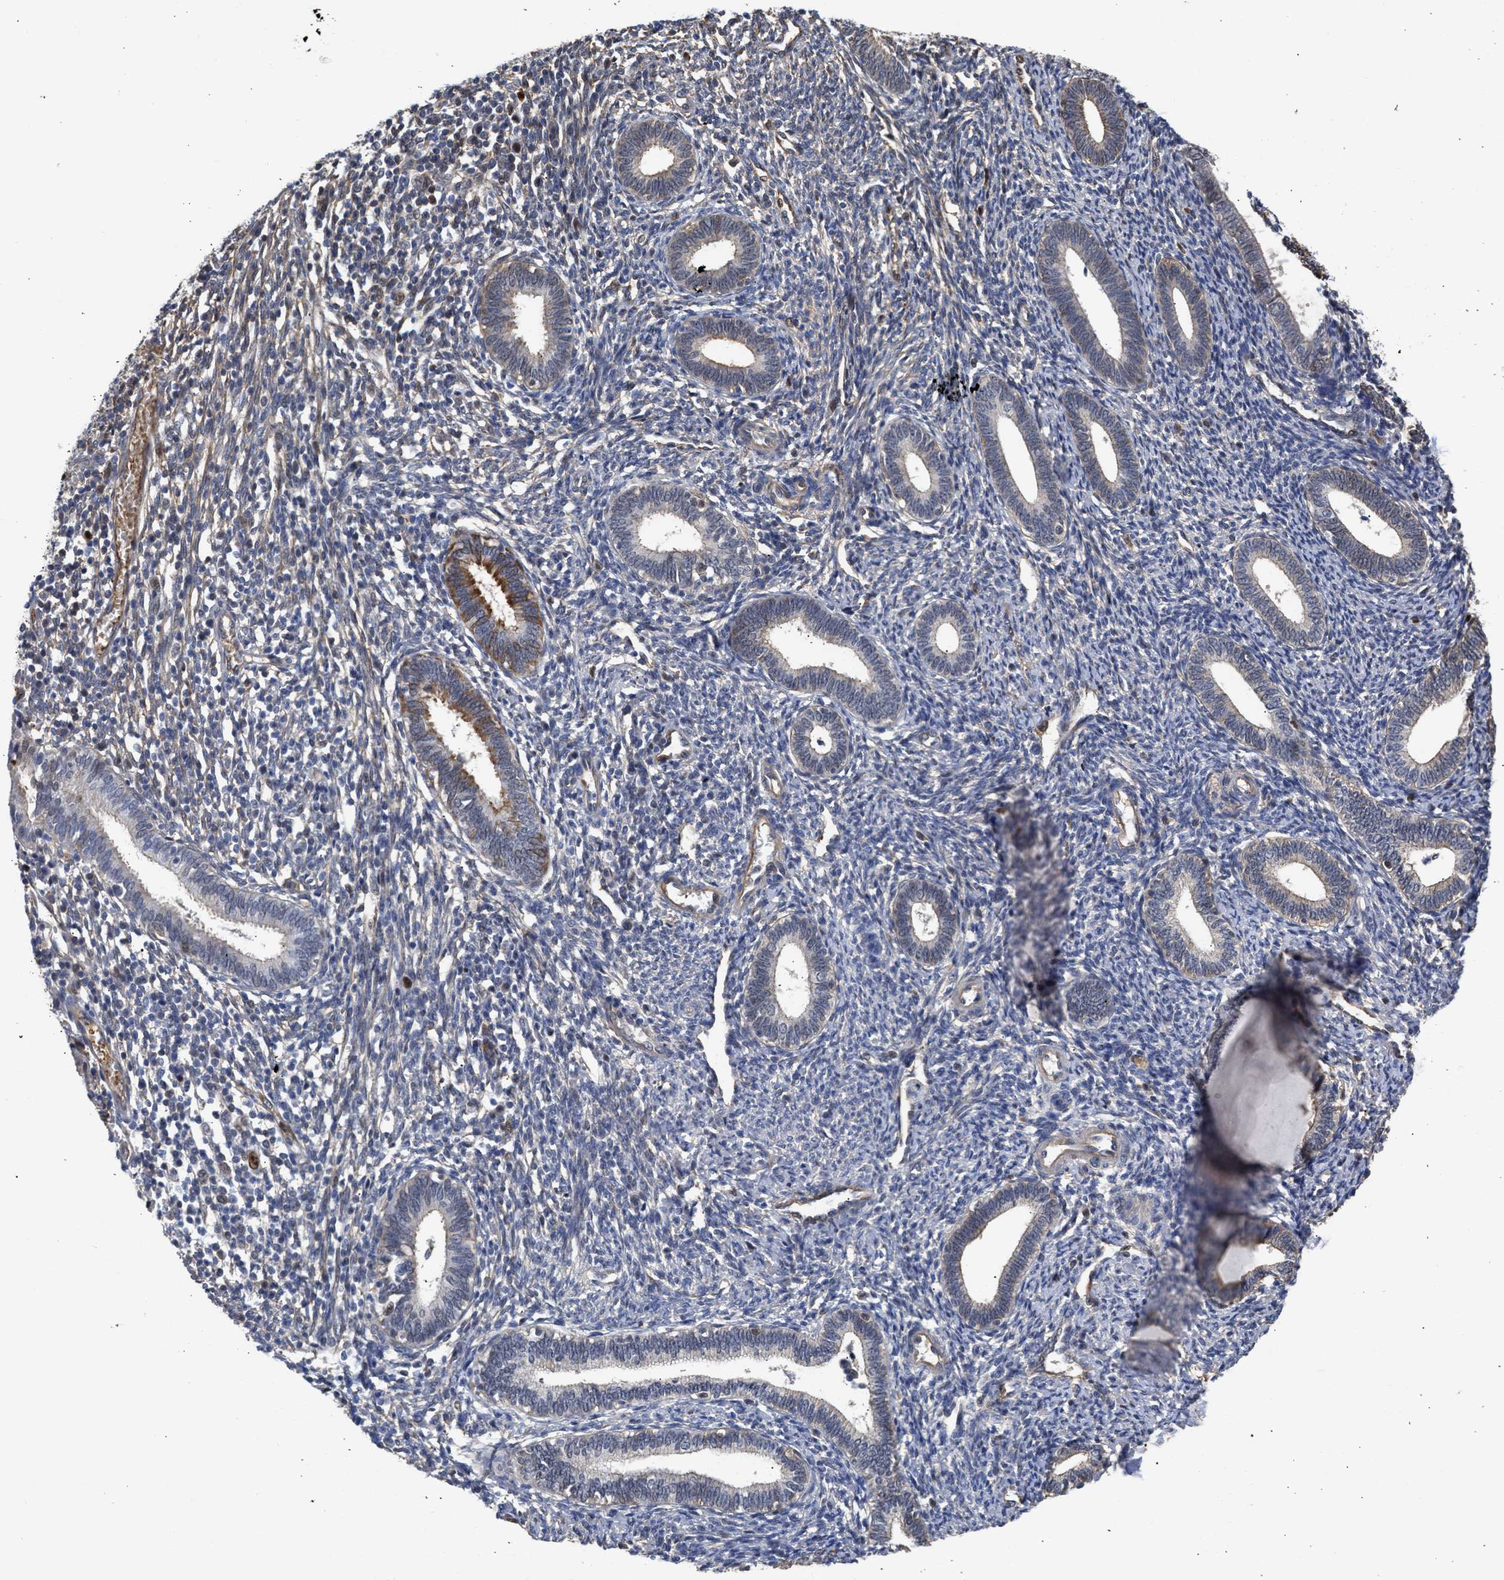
{"staining": {"intensity": "moderate", "quantity": "<25%", "location": "cytoplasmic/membranous"}, "tissue": "endometrium", "cell_type": "Cells in endometrial stroma", "image_type": "normal", "snomed": [{"axis": "morphology", "description": "Normal tissue, NOS"}, {"axis": "topography", "description": "Endometrium"}], "caption": "Immunohistochemical staining of normal human endometrium demonstrates low levels of moderate cytoplasmic/membranous expression in about <25% of cells in endometrial stroma.", "gene": "MAS1L", "patient": {"sex": "female", "age": 41}}